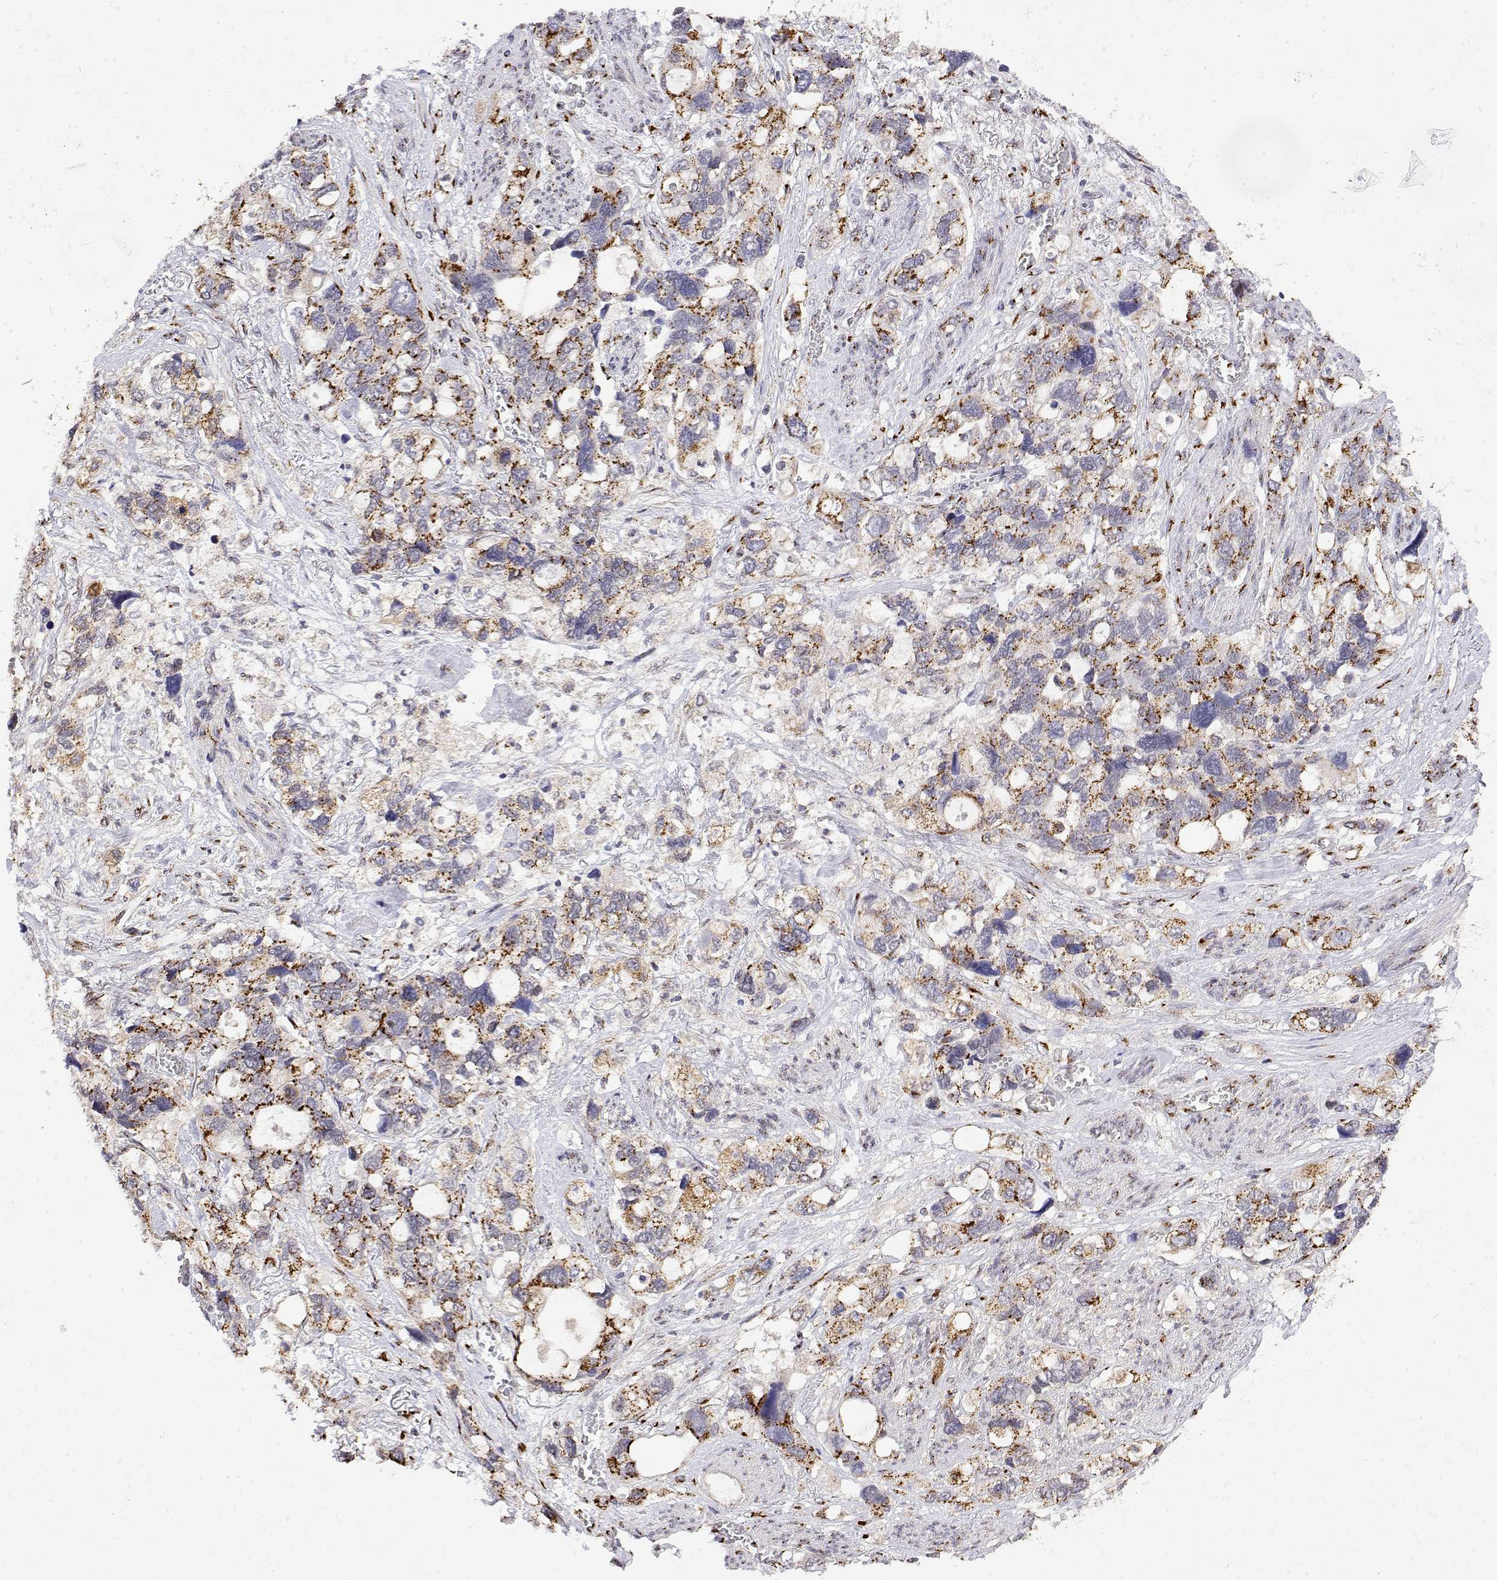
{"staining": {"intensity": "moderate", "quantity": ">75%", "location": "cytoplasmic/membranous"}, "tissue": "stomach cancer", "cell_type": "Tumor cells", "image_type": "cancer", "snomed": [{"axis": "morphology", "description": "Adenocarcinoma, NOS"}, {"axis": "topography", "description": "Stomach, upper"}], "caption": "Immunohistochemical staining of stomach cancer (adenocarcinoma) exhibits medium levels of moderate cytoplasmic/membranous positivity in approximately >75% of tumor cells.", "gene": "YIPF3", "patient": {"sex": "female", "age": 81}}